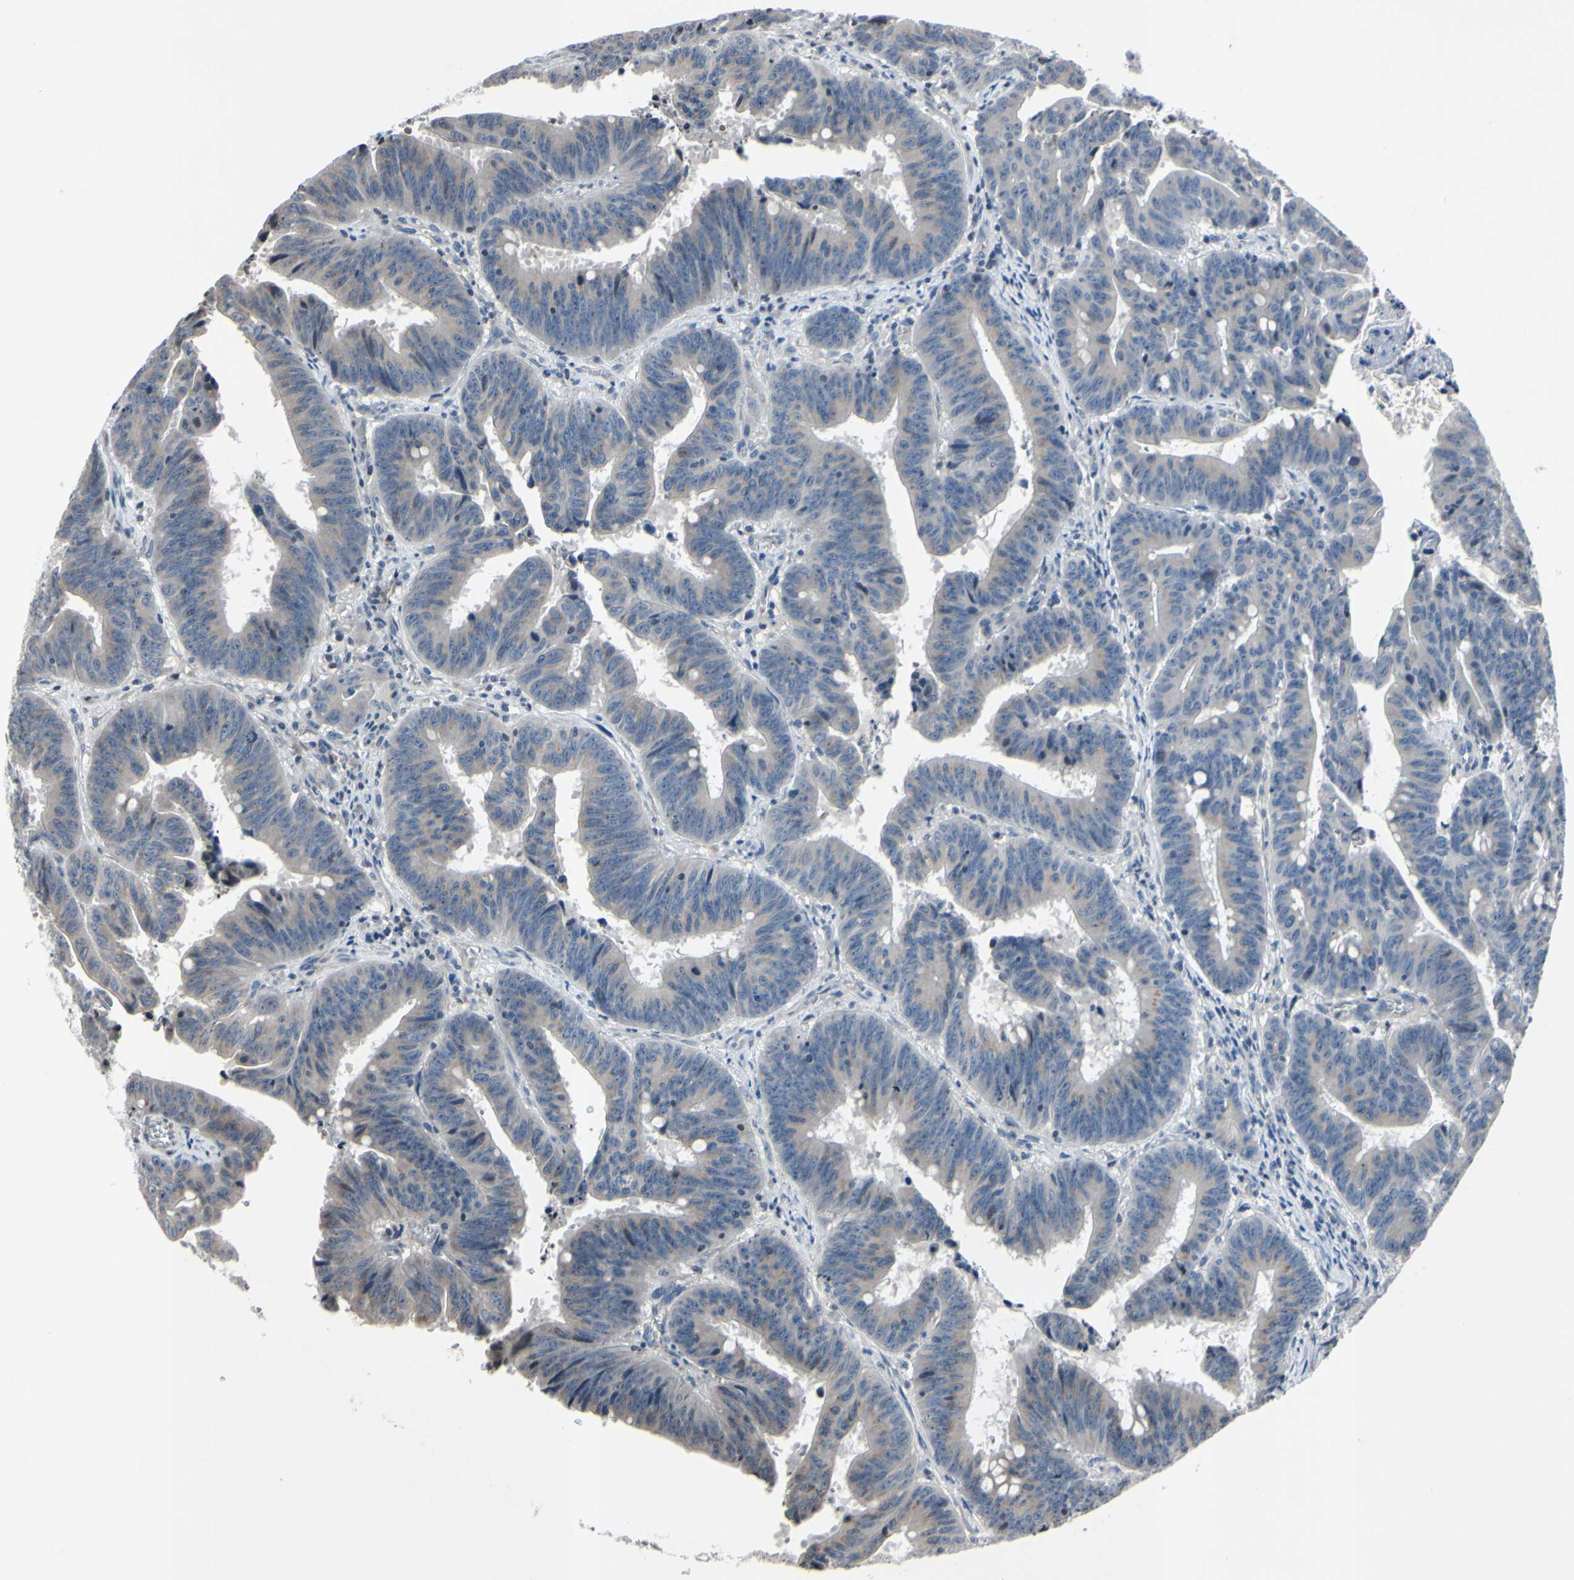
{"staining": {"intensity": "moderate", "quantity": "<25%", "location": "cytoplasmic/membranous"}, "tissue": "colorectal cancer", "cell_type": "Tumor cells", "image_type": "cancer", "snomed": [{"axis": "morphology", "description": "Adenocarcinoma, NOS"}, {"axis": "topography", "description": "Colon"}], "caption": "Colorectal cancer (adenocarcinoma) was stained to show a protein in brown. There is low levels of moderate cytoplasmic/membranous staining in approximately <25% of tumor cells. Nuclei are stained in blue.", "gene": "ARG1", "patient": {"sex": "male", "age": 45}}